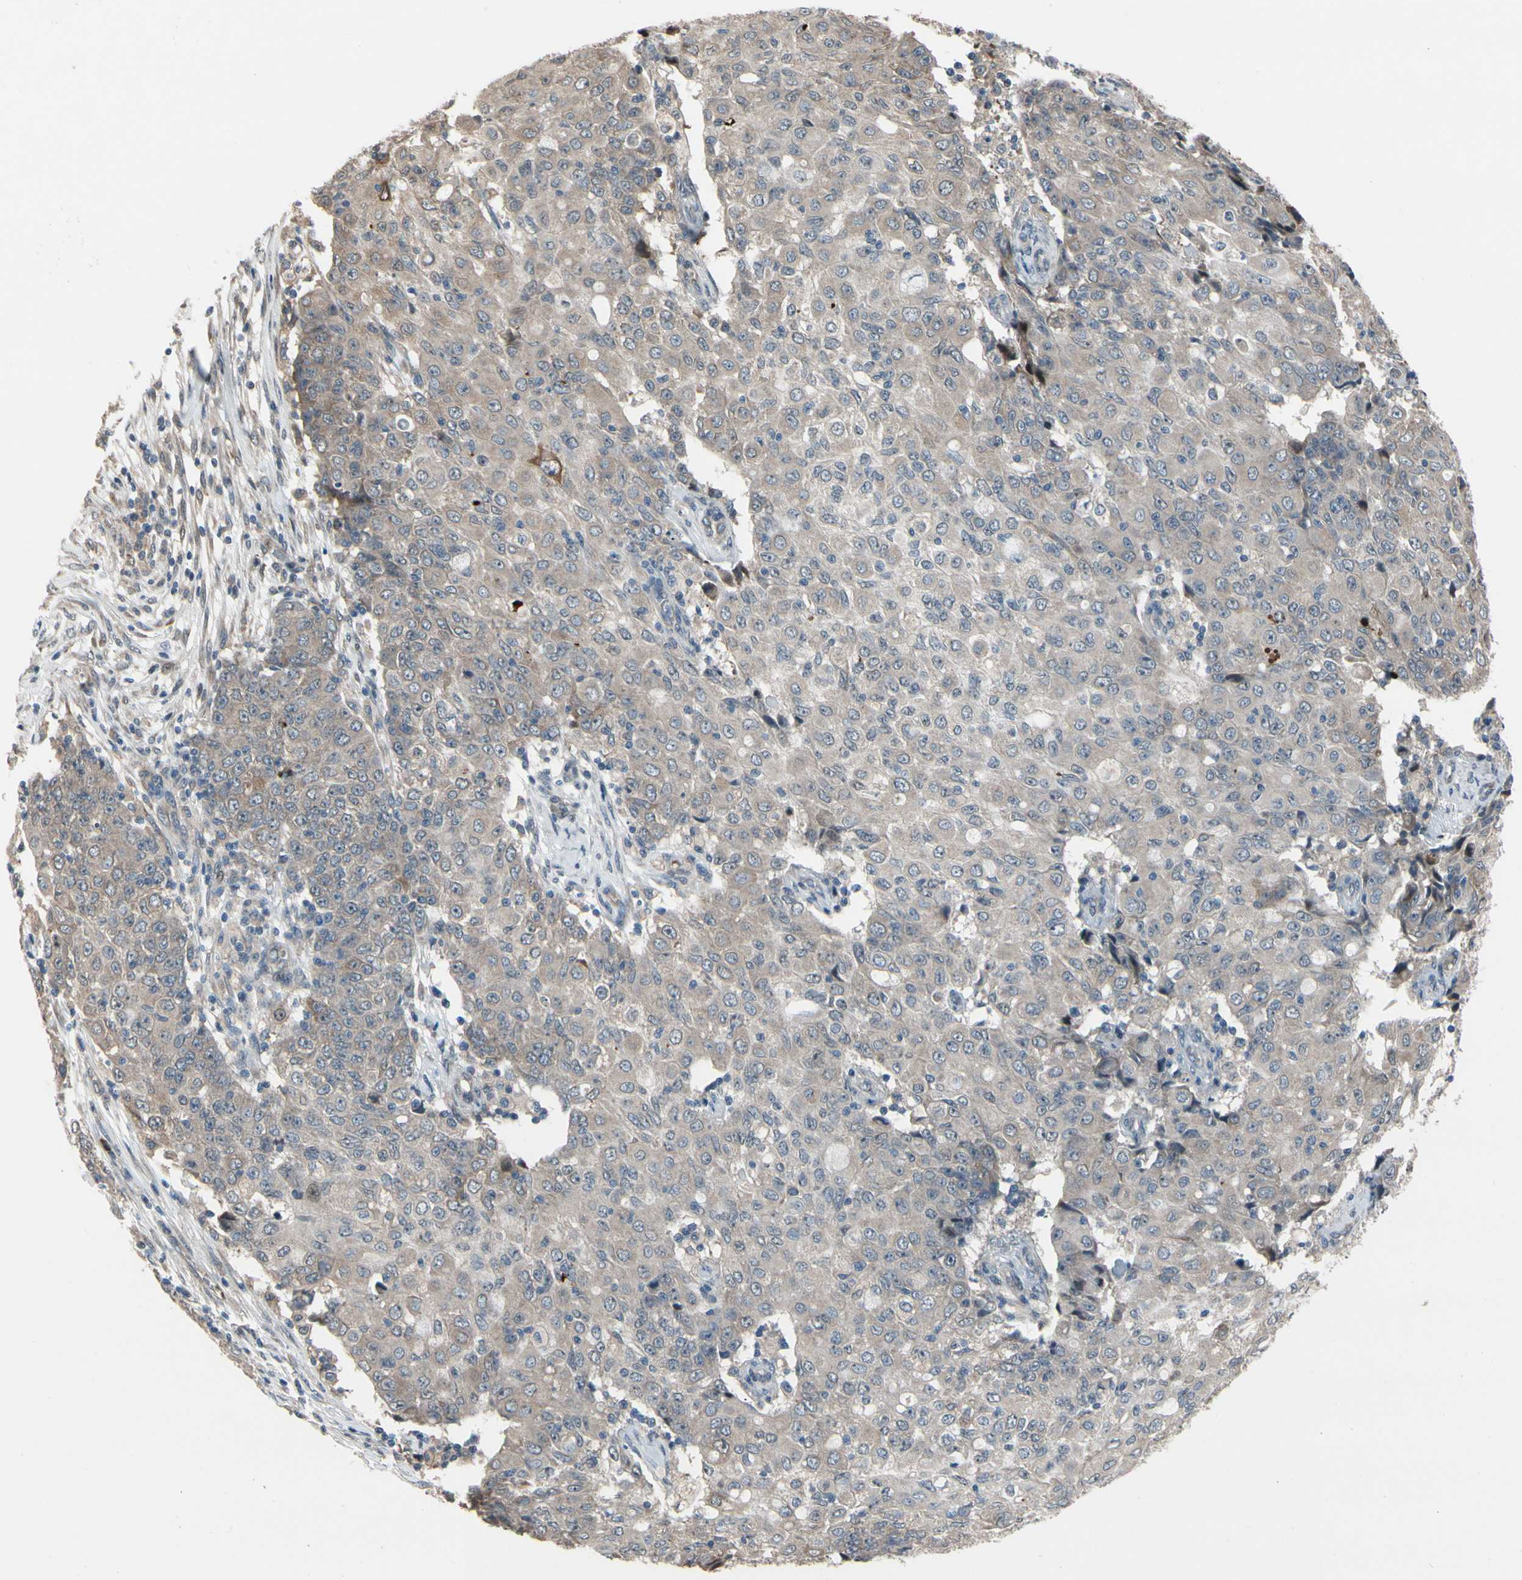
{"staining": {"intensity": "weak", "quantity": "25%-75%", "location": "cytoplasmic/membranous"}, "tissue": "ovarian cancer", "cell_type": "Tumor cells", "image_type": "cancer", "snomed": [{"axis": "morphology", "description": "Carcinoma, endometroid"}, {"axis": "topography", "description": "Ovary"}], "caption": "This micrograph shows immunohistochemistry (IHC) staining of human ovarian cancer (endometroid carcinoma), with low weak cytoplasmic/membranous expression in about 25%-75% of tumor cells.", "gene": "SNX29", "patient": {"sex": "female", "age": 42}}